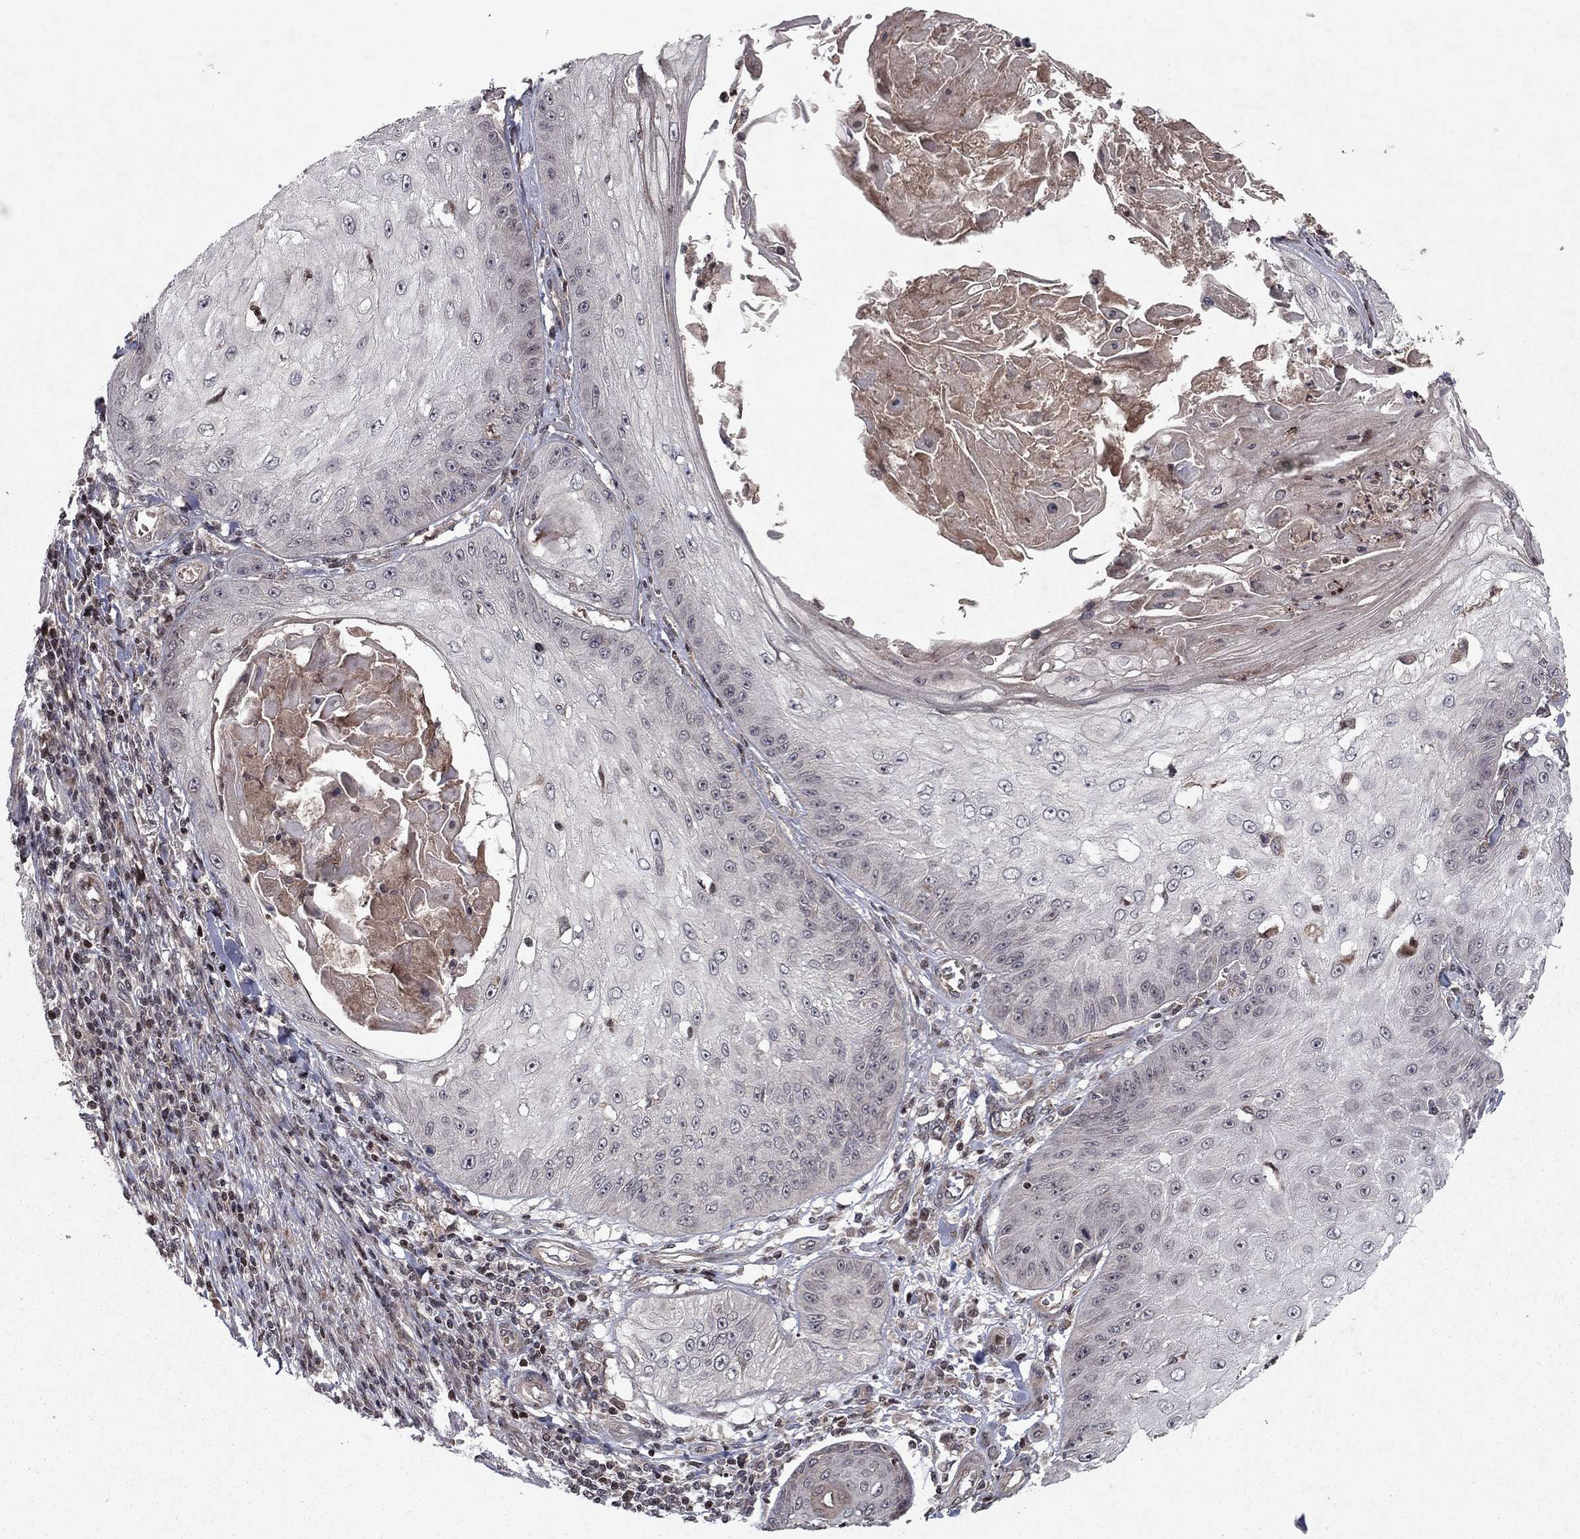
{"staining": {"intensity": "negative", "quantity": "none", "location": "none"}, "tissue": "skin cancer", "cell_type": "Tumor cells", "image_type": "cancer", "snomed": [{"axis": "morphology", "description": "Squamous cell carcinoma, NOS"}, {"axis": "topography", "description": "Skin"}], "caption": "The immunohistochemistry micrograph has no significant positivity in tumor cells of skin cancer (squamous cell carcinoma) tissue.", "gene": "SORBS1", "patient": {"sex": "male", "age": 70}}